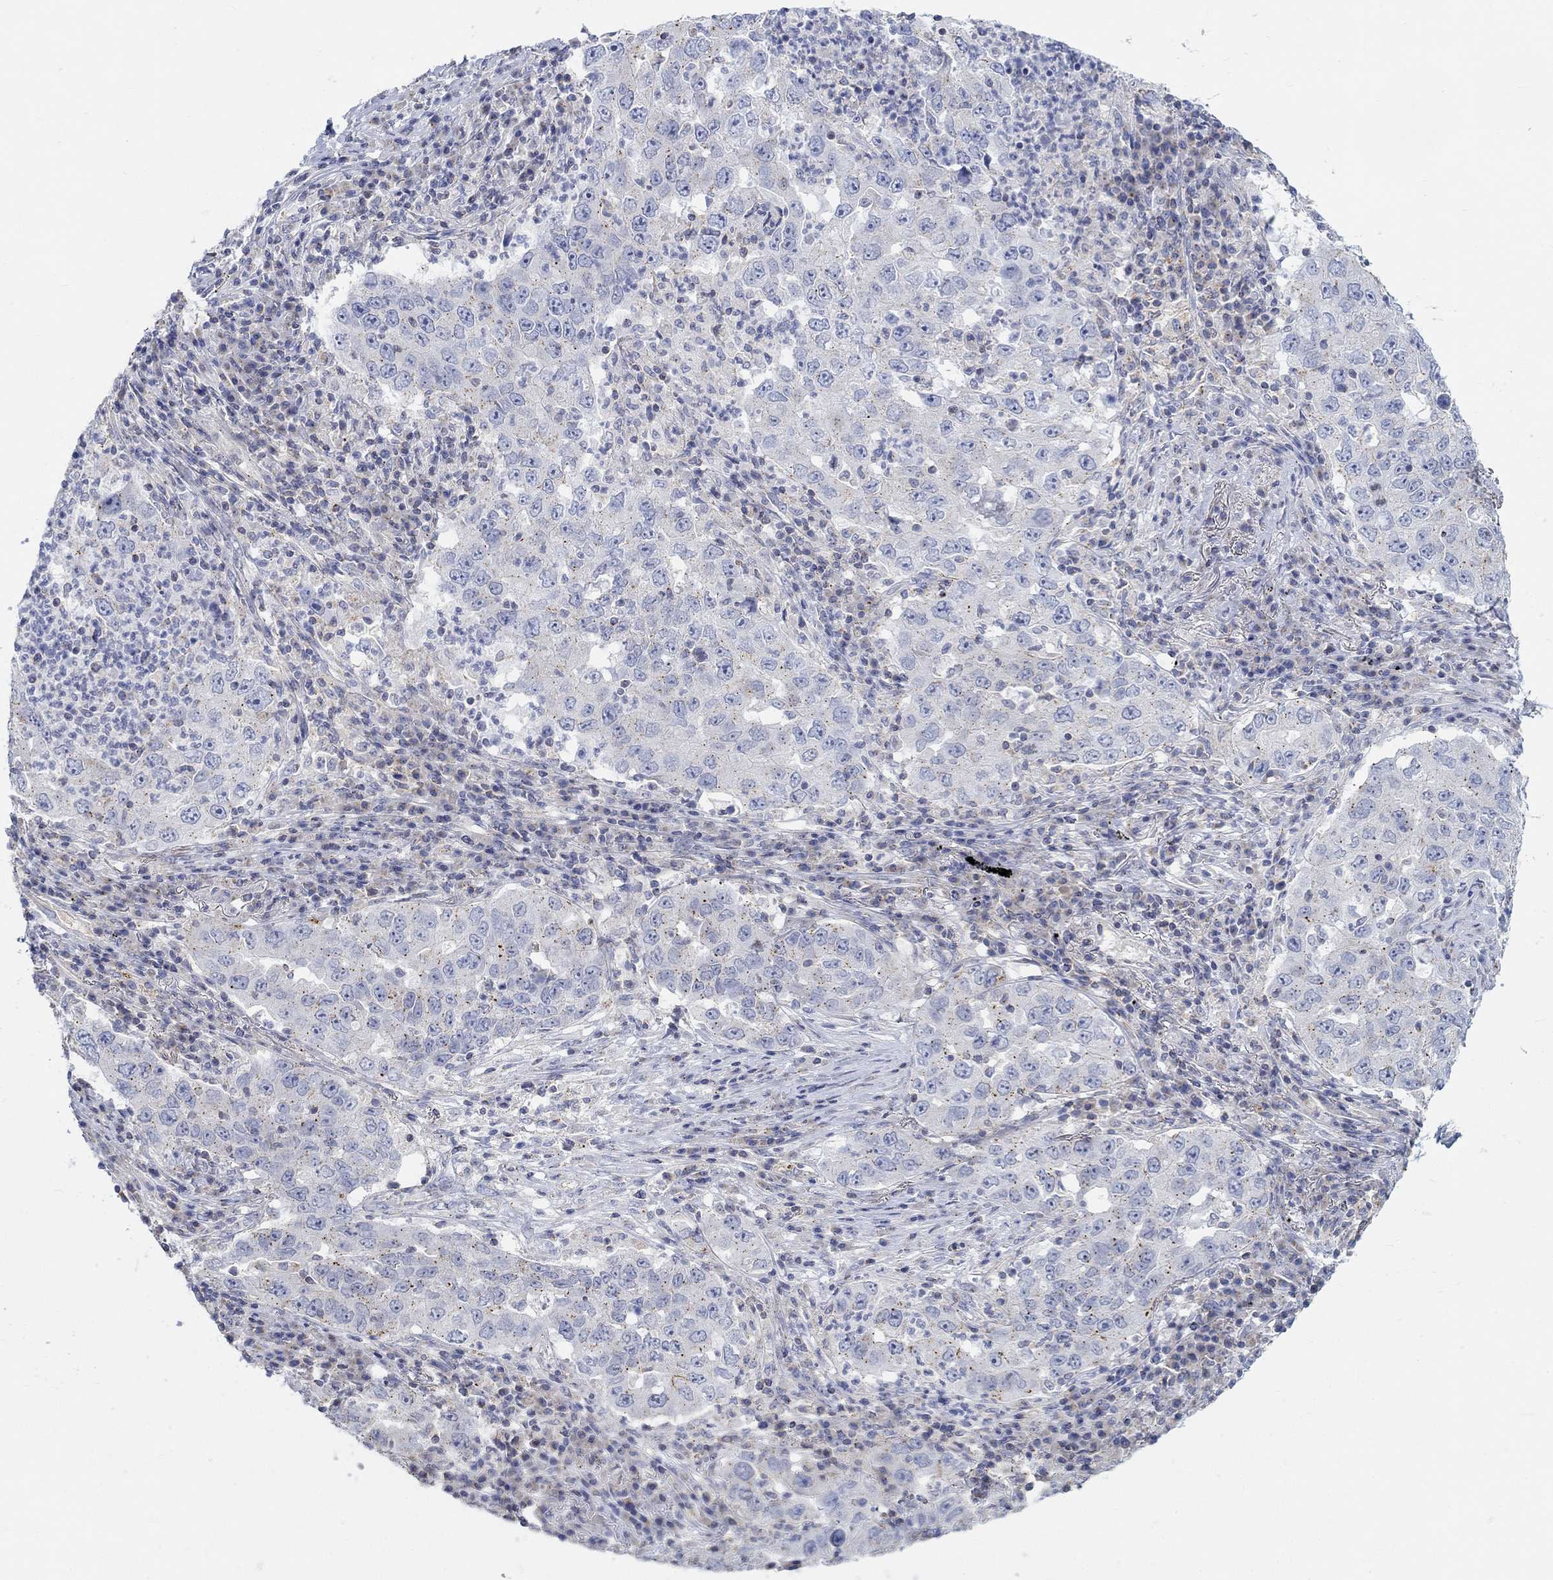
{"staining": {"intensity": "moderate", "quantity": "<25%", "location": "cytoplasmic/membranous"}, "tissue": "lung cancer", "cell_type": "Tumor cells", "image_type": "cancer", "snomed": [{"axis": "morphology", "description": "Adenocarcinoma, NOS"}, {"axis": "topography", "description": "Lung"}], "caption": "This image reveals immunohistochemistry staining of human lung cancer (adenocarcinoma), with low moderate cytoplasmic/membranous staining in approximately <25% of tumor cells.", "gene": "NAV3", "patient": {"sex": "male", "age": 73}}